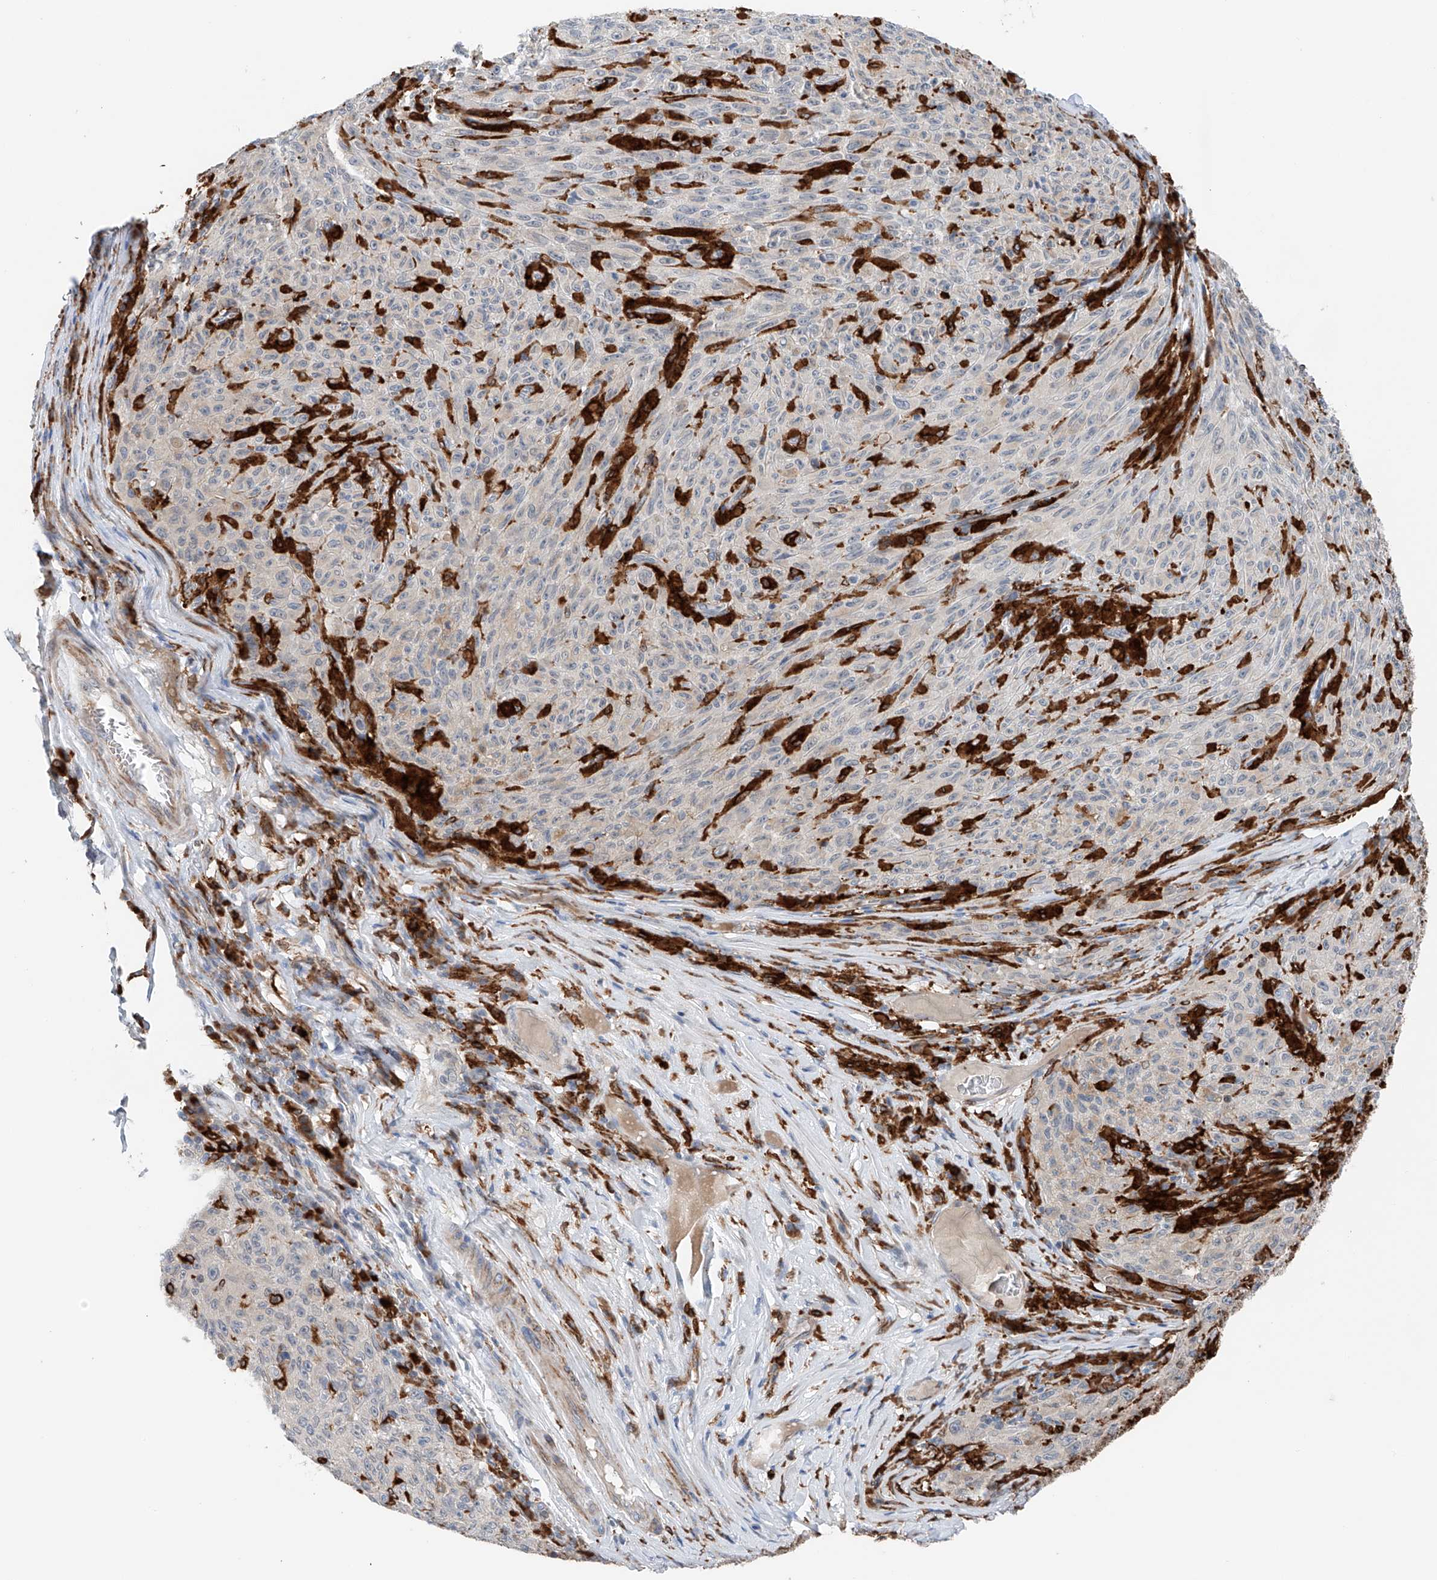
{"staining": {"intensity": "negative", "quantity": "none", "location": "none"}, "tissue": "melanoma", "cell_type": "Tumor cells", "image_type": "cancer", "snomed": [{"axis": "morphology", "description": "Malignant melanoma, NOS"}, {"axis": "topography", "description": "Skin"}], "caption": "The IHC micrograph has no significant expression in tumor cells of melanoma tissue. (DAB (3,3'-diaminobenzidine) immunohistochemistry (IHC) visualized using brightfield microscopy, high magnification).", "gene": "TBXAS1", "patient": {"sex": "female", "age": 82}}